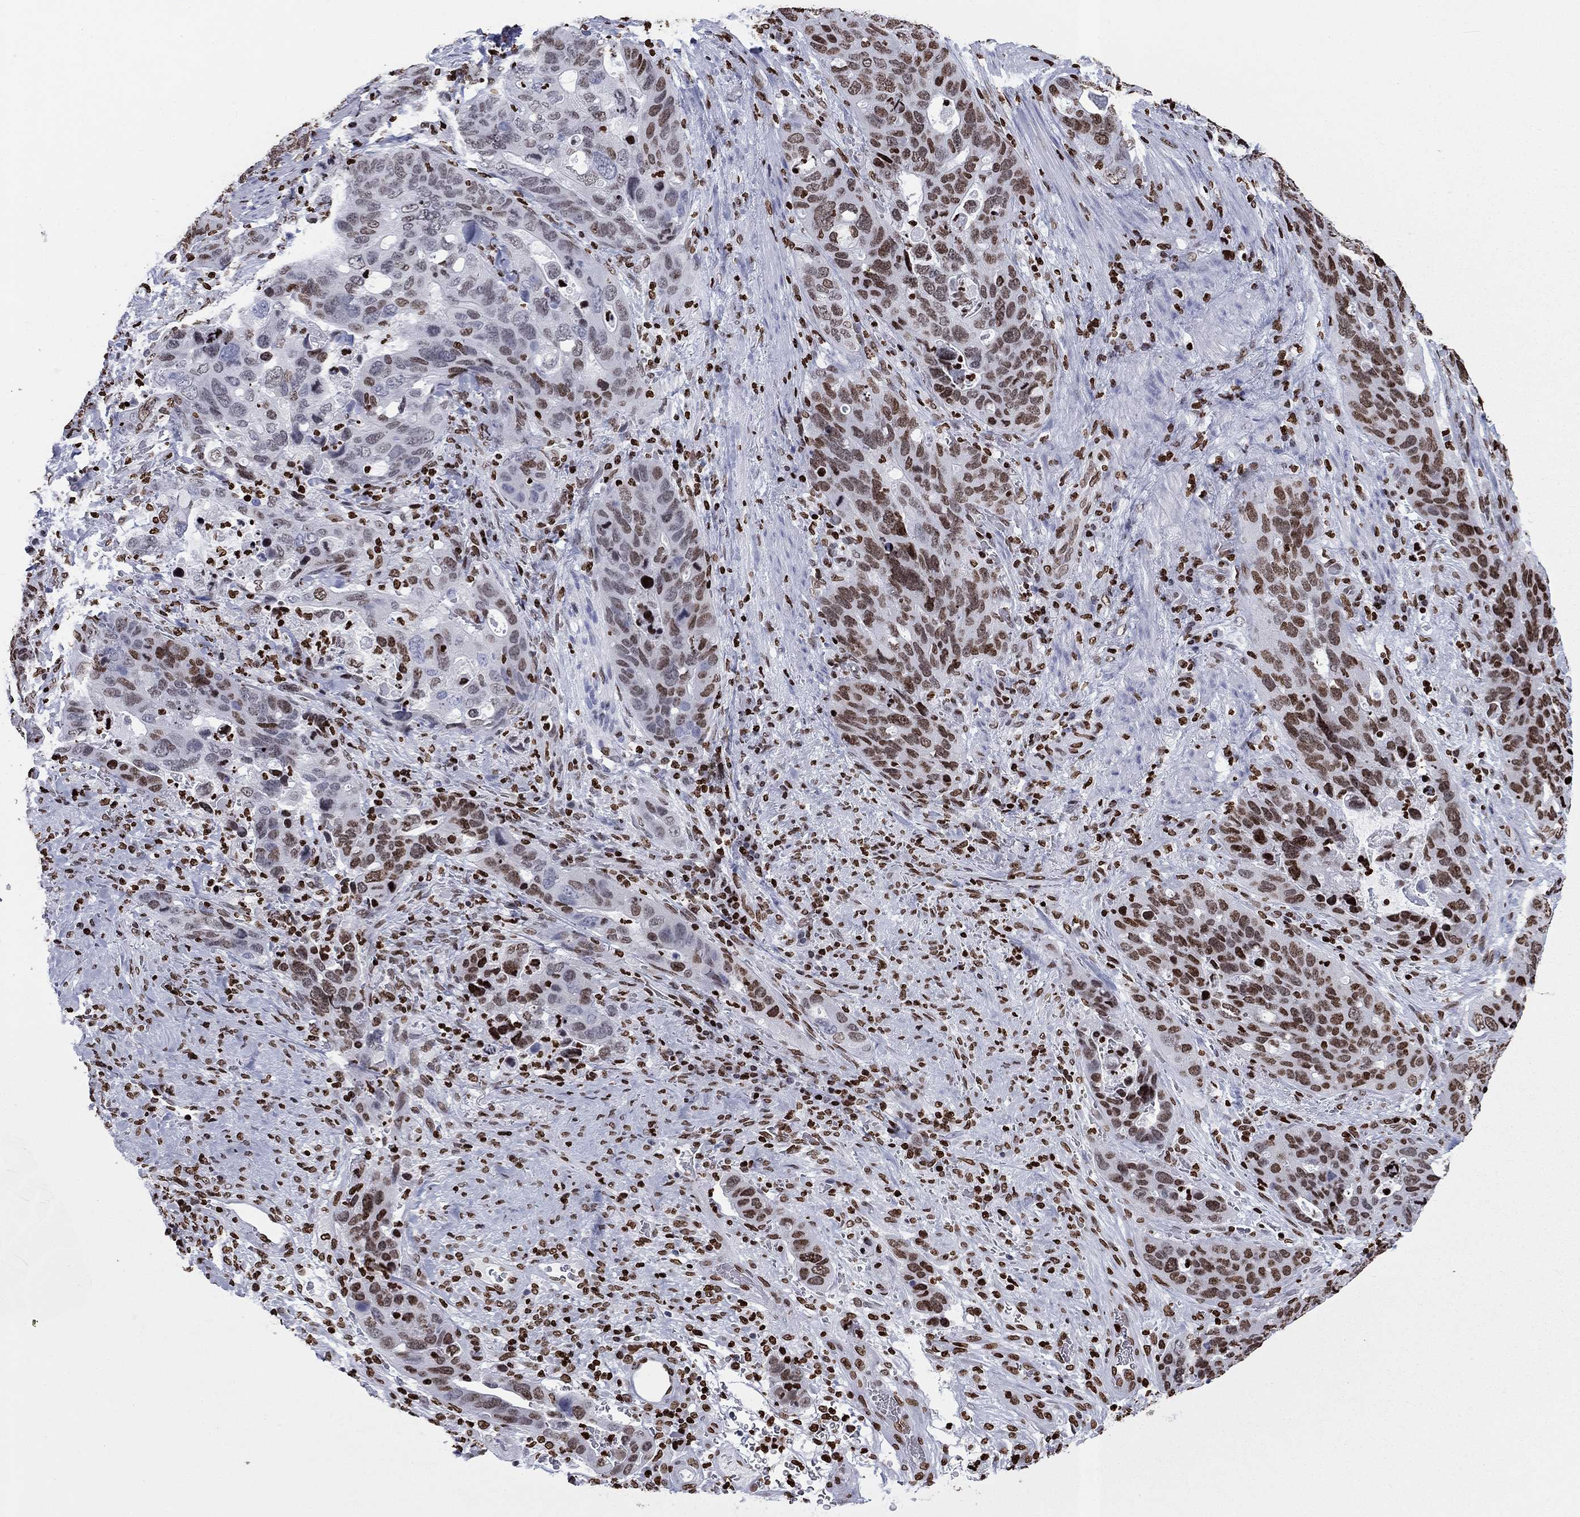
{"staining": {"intensity": "moderate", "quantity": "25%-75%", "location": "nuclear"}, "tissue": "stomach cancer", "cell_type": "Tumor cells", "image_type": "cancer", "snomed": [{"axis": "morphology", "description": "Adenocarcinoma, NOS"}, {"axis": "topography", "description": "Stomach"}], "caption": "The image demonstrates staining of stomach adenocarcinoma, revealing moderate nuclear protein positivity (brown color) within tumor cells.", "gene": "H1-5", "patient": {"sex": "male", "age": 54}}